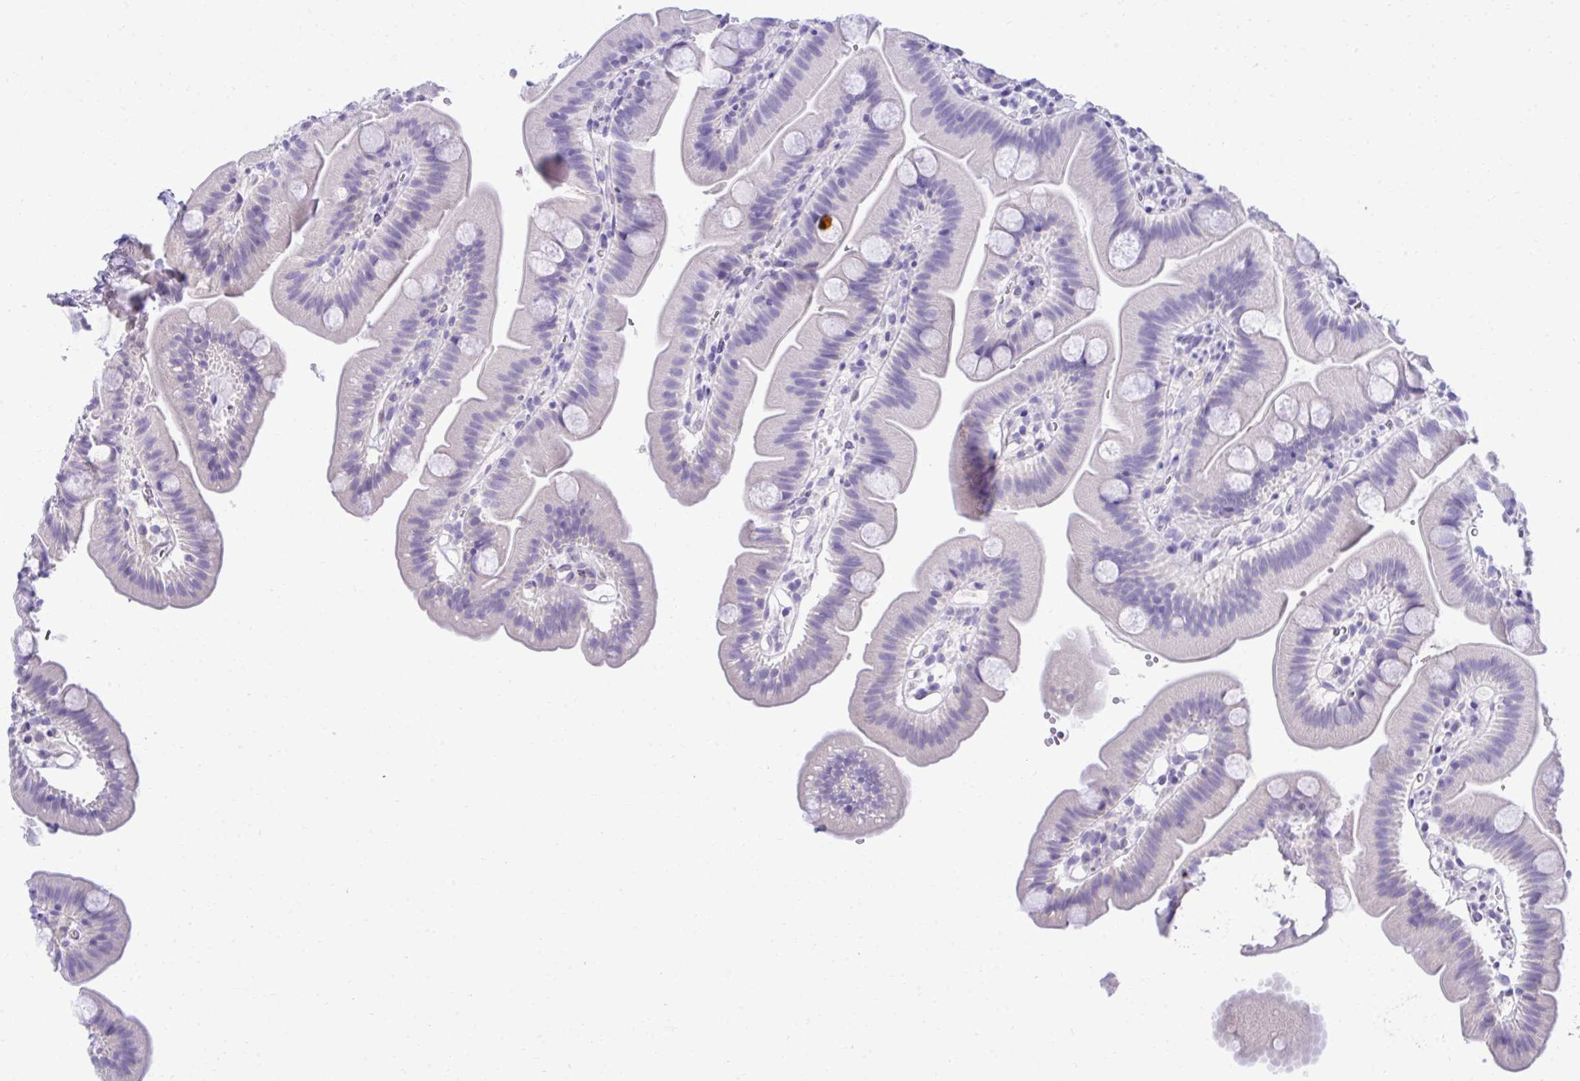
{"staining": {"intensity": "negative", "quantity": "none", "location": "none"}, "tissue": "small intestine", "cell_type": "Glandular cells", "image_type": "normal", "snomed": [{"axis": "morphology", "description": "Normal tissue, NOS"}, {"axis": "topography", "description": "Small intestine"}], "caption": "Normal small intestine was stained to show a protein in brown. There is no significant positivity in glandular cells. (Immunohistochemistry (ihc), brightfield microscopy, high magnification).", "gene": "PGM2L1", "patient": {"sex": "female", "age": 68}}